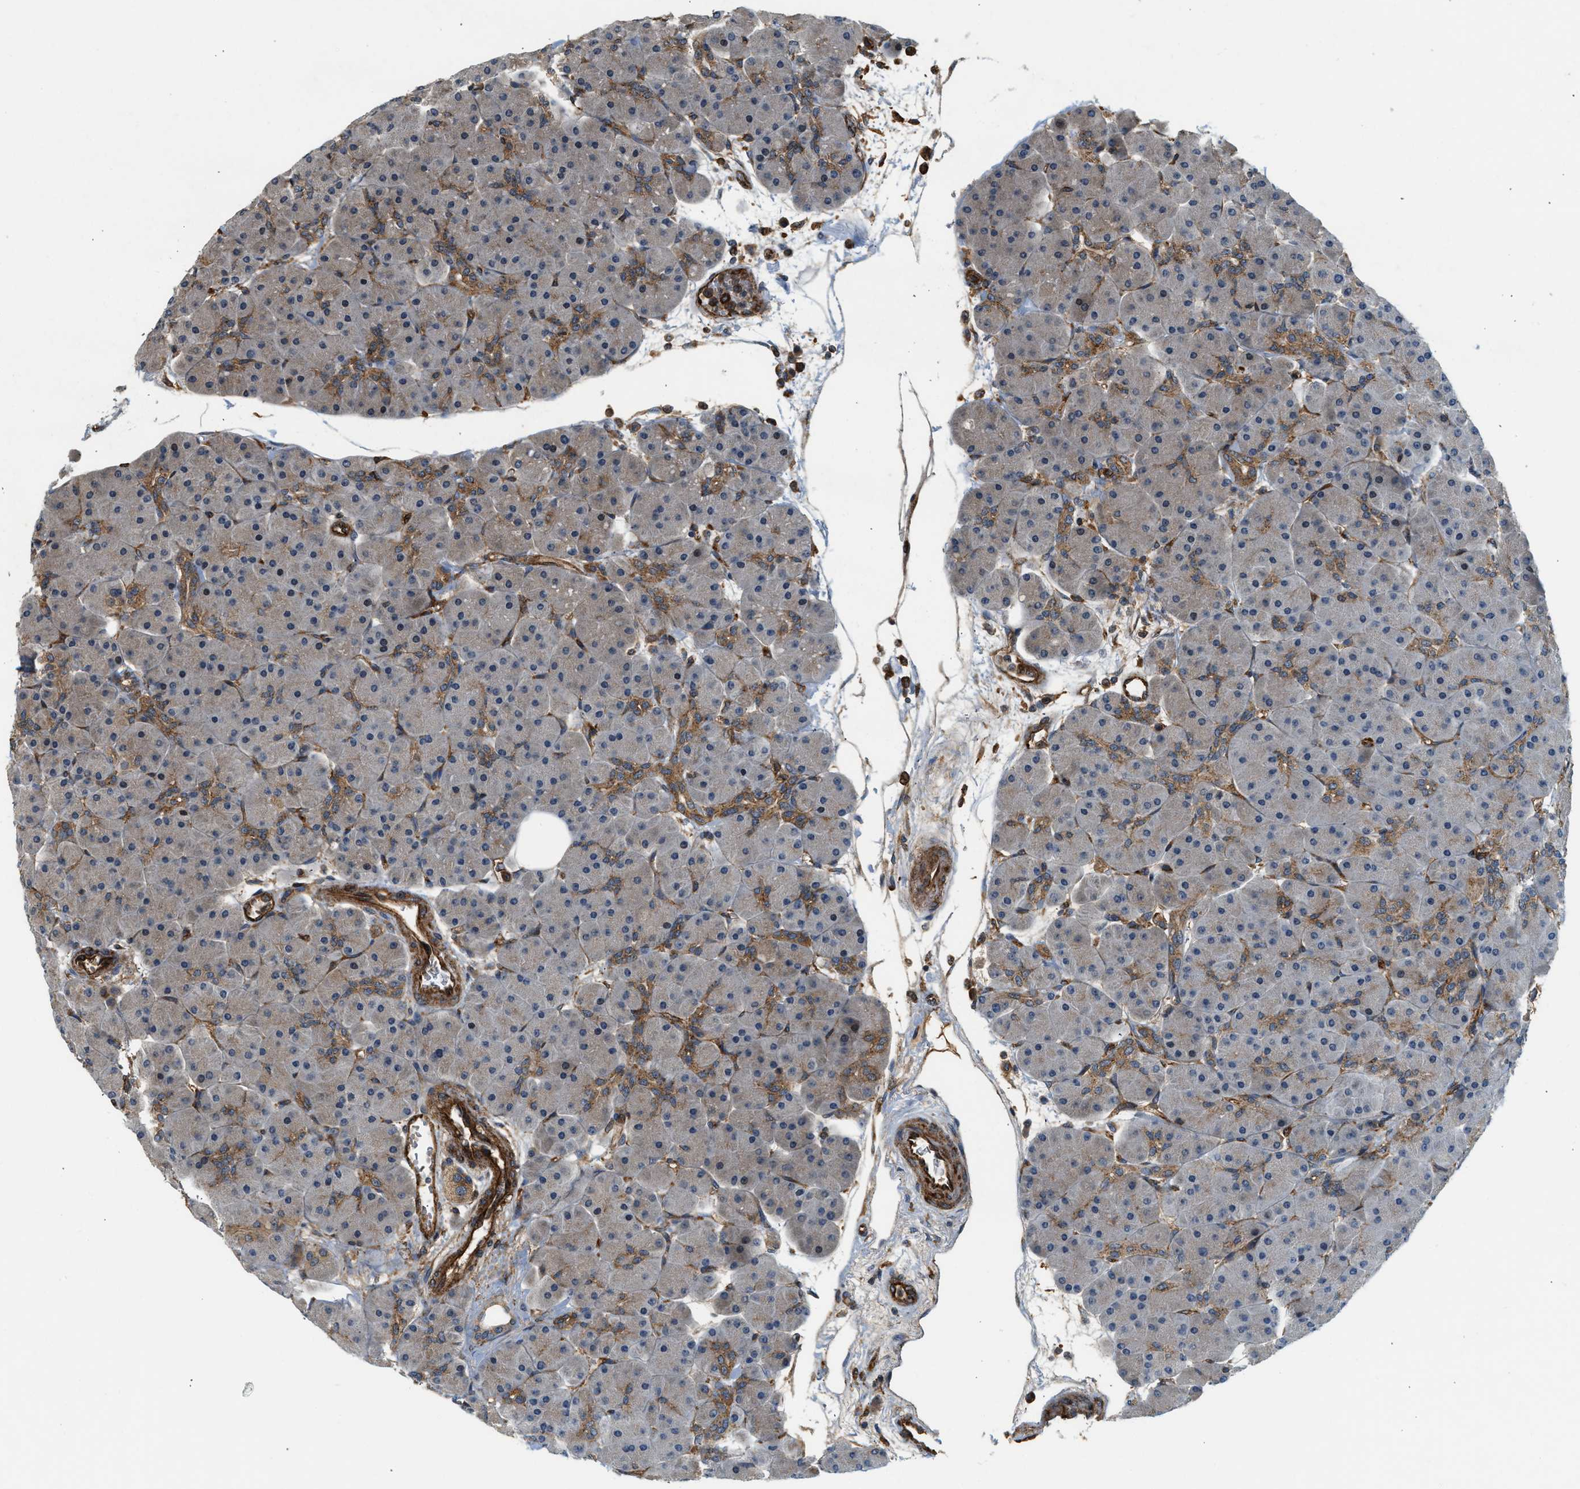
{"staining": {"intensity": "moderate", "quantity": "25%-75%", "location": "cytoplasmic/membranous"}, "tissue": "pancreas", "cell_type": "Exocrine glandular cells", "image_type": "normal", "snomed": [{"axis": "morphology", "description": "Normal tissue, NOS"}, {"axis": "topography", "description": "Pancreas"}], "caption": "Immunohistochemistry staining of benign pancreas, which exhibits medium levels of moderate cytoplasmic/membranous expression in approximately 25%-75% of exocrine glandular cells indicating moderate cytoplasmic/membranous protein expression. The staining was performed using DAB (brown) for protein detection and nuclei were counterstained in hematoxylin (blue).", "gene": "HIP1", "patient": {"sex": "male", "age": 66}}